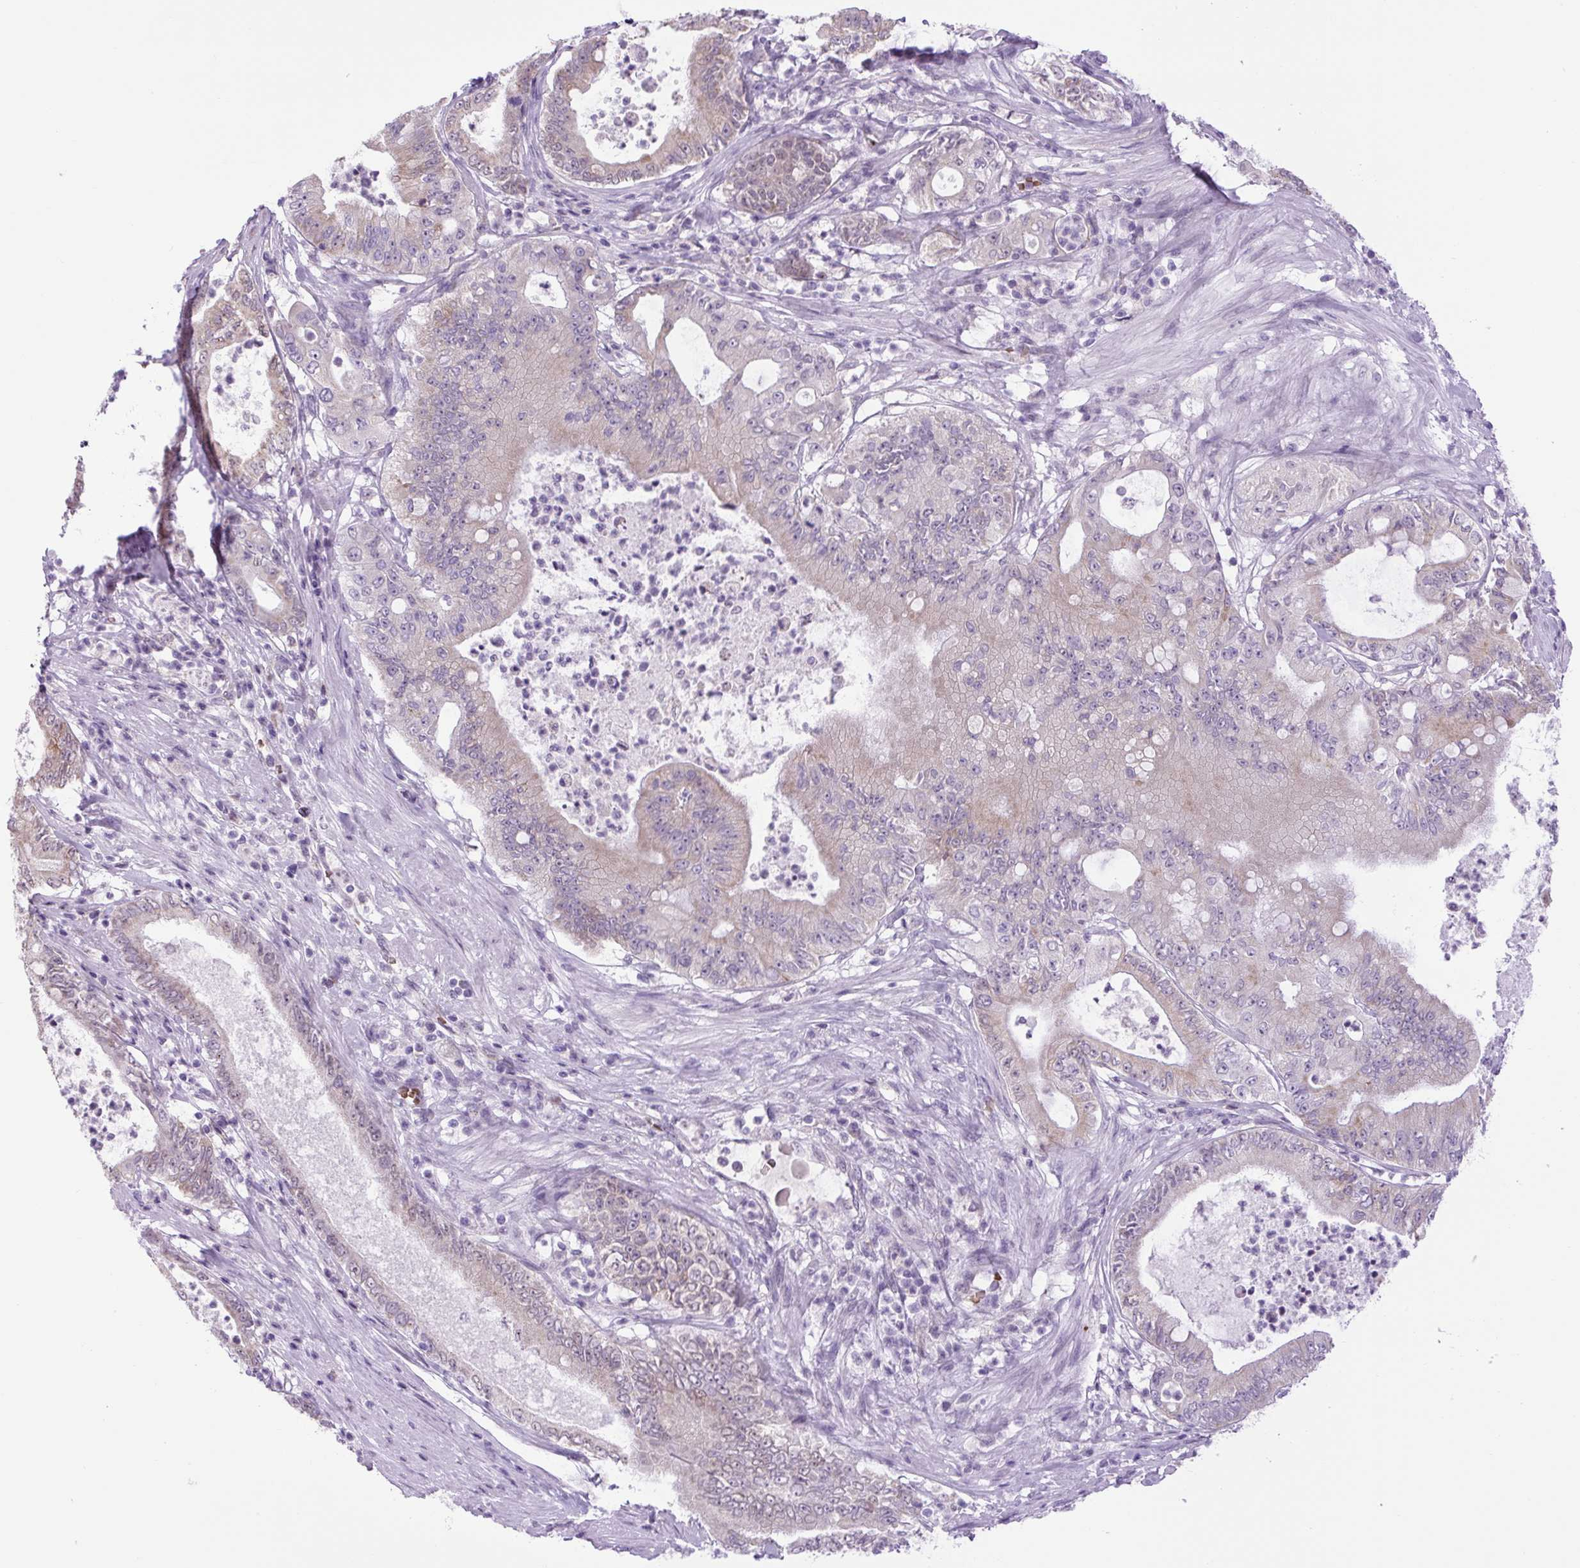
{"staining": {"intensity": "weak", "quantity": "25%-75%", "location": "cytoplasmic/membranous"}, "tissue": "pancreatic cancer", "cell_type": "Tumor cells", "image_type": "cancer", "snomed": [{"axis": "morphology", "description": "Adenocarcinoma, NOS"}, {"axis": "topography", "description": "Pancreas"}], "caption": "A micrograph of pancreatic cancer stained for a protein shows weak cytoplasmic/membranous brown staining in tumor cells.", "gene": "SCO2", "patient": {"sex": "male", "age": 71}}